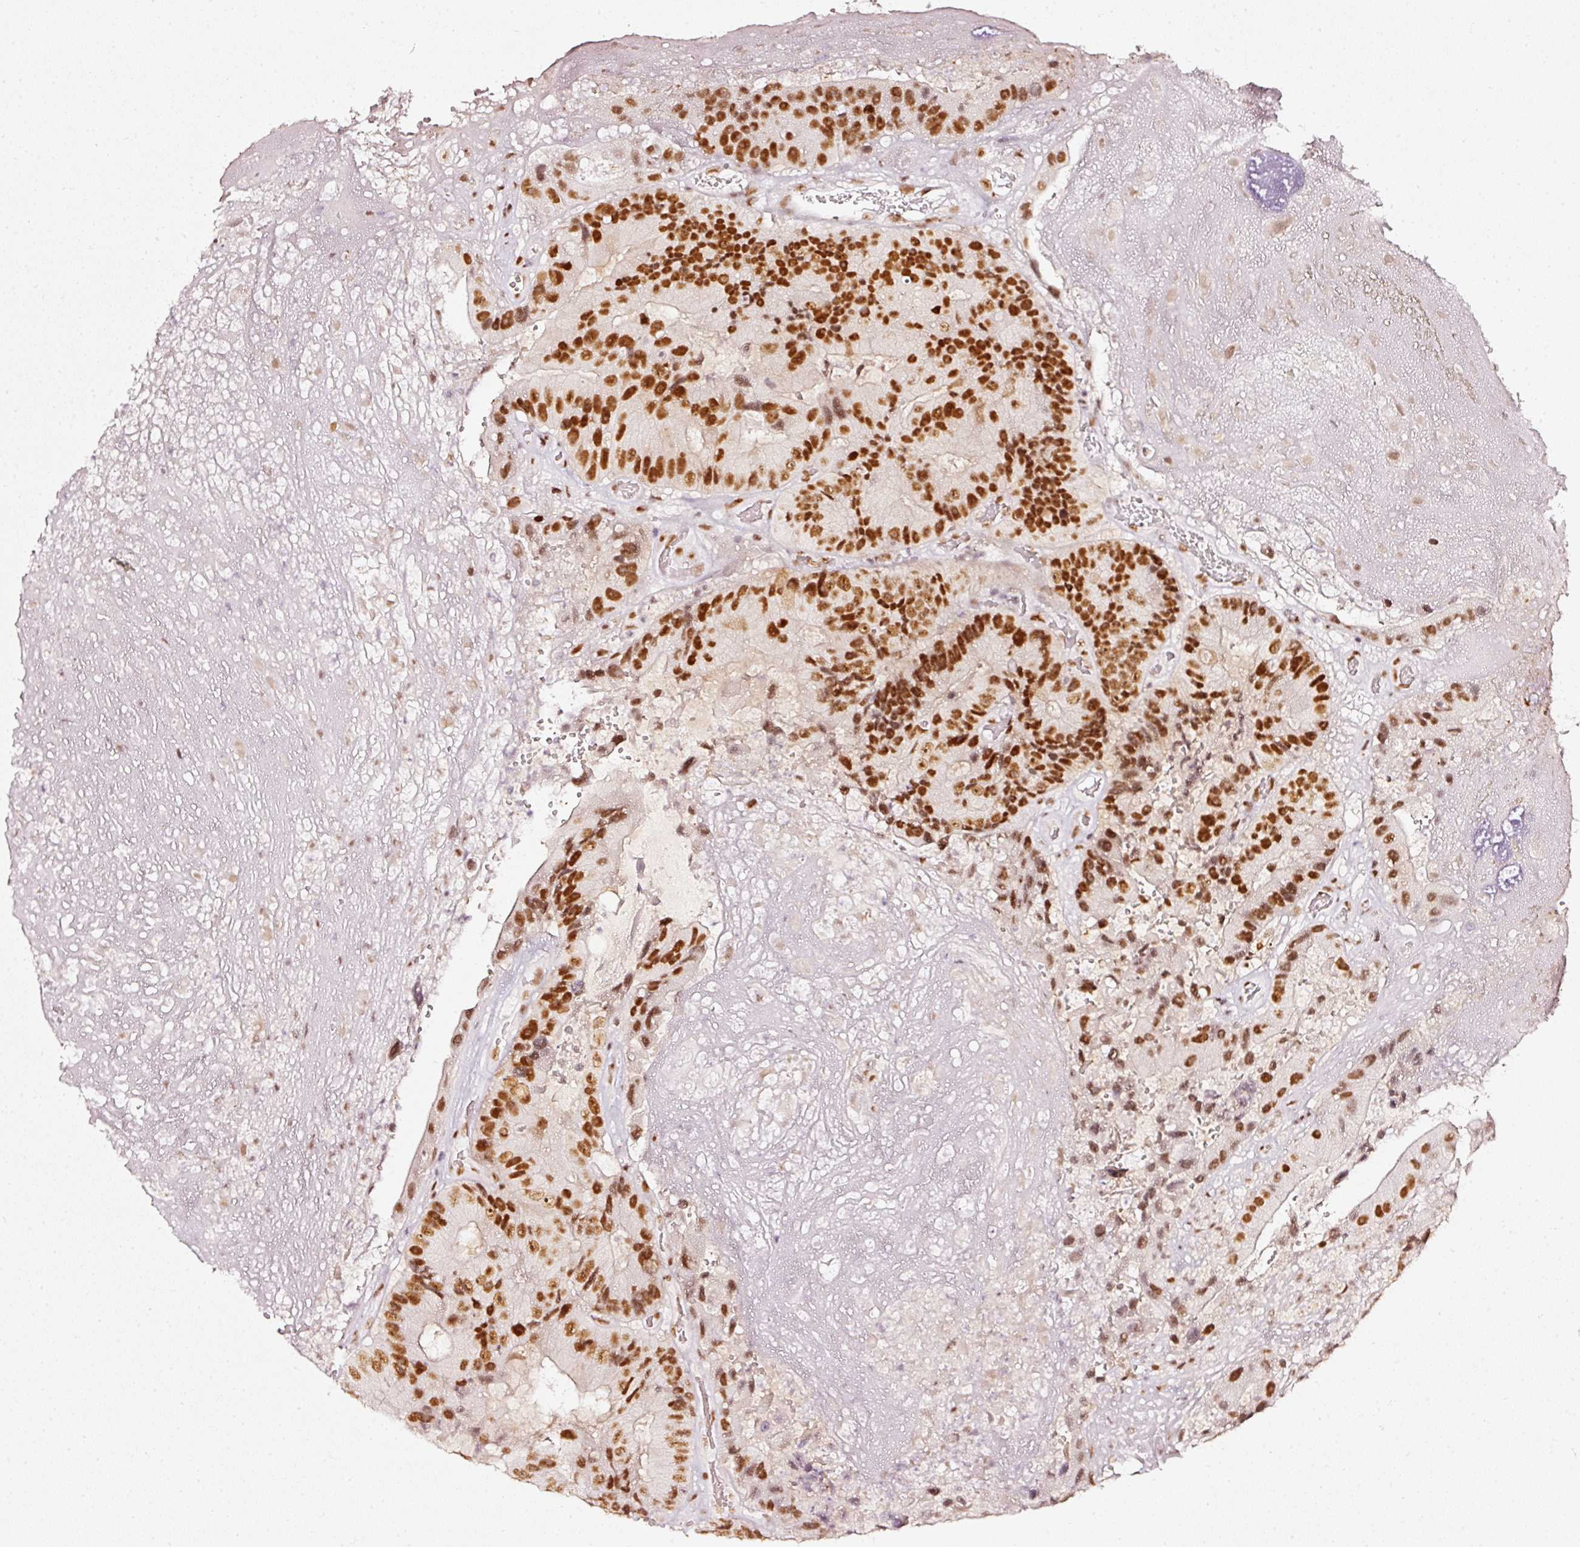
{"staining": {"intensity": "strong", "quantity": ">75%", "location": "nuclear"}, "tissue": "colorectal cancer", "cell_type": "Tumor cells", "image_type": "cancer", "snomed": [{"axis": "morphology", "description": "Adenocarcinoma, NOS"}, {"axis": "topography", "description": "Colon"}], "caption": "Protein expression analysis of colorectal adenocarcinoma displays strong nuclear positivity in approximately >75% of tumor cells.", "gene": "PPP1R10", "patient": {"sex": "female", "age": 86}}